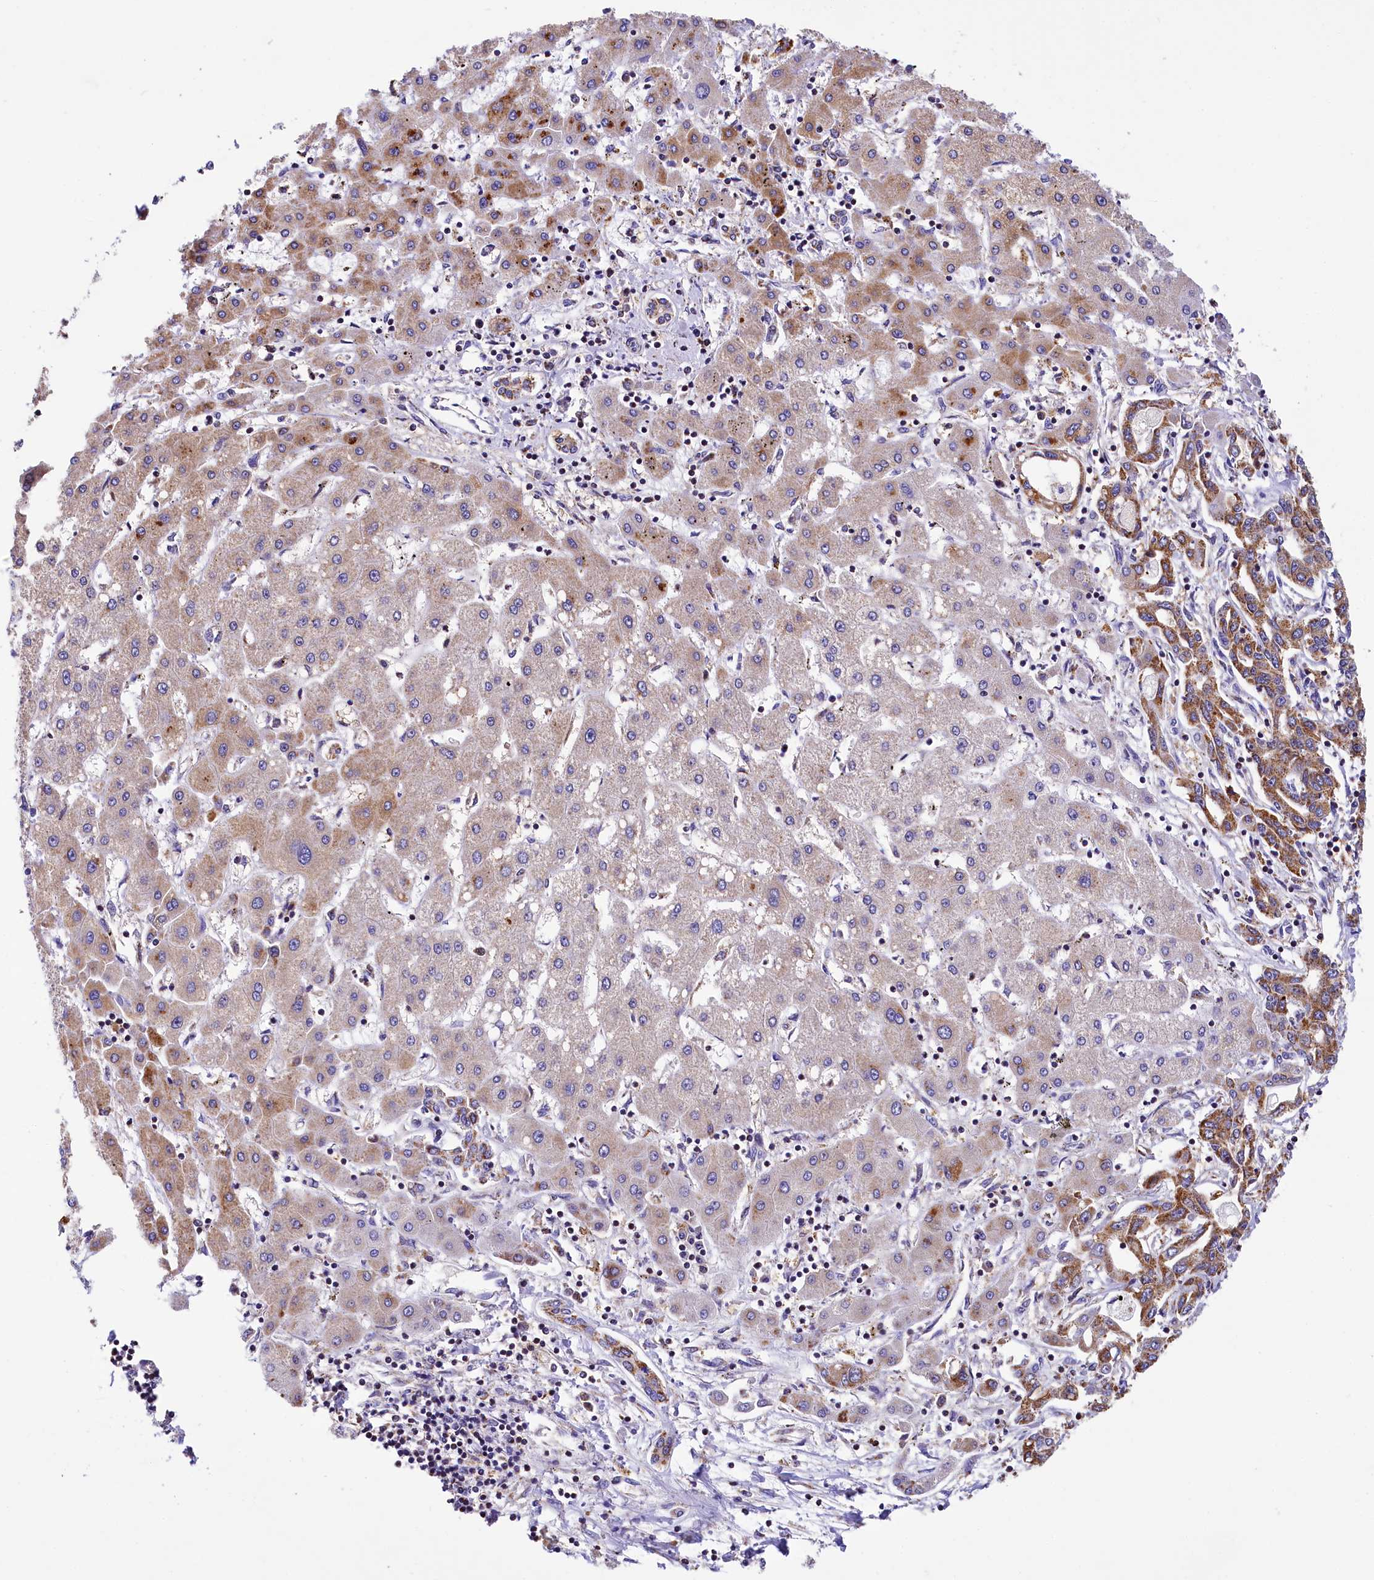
{"staining": {"intensity": "moderate", "quantity": ">75%", "location": "cytoplasmic/membranous"}, "tissue": "liver cancer", "cell_type": "Tumor cells", "image_type": "cancer", "snomed": [{"axis": "morphology", "description": "Cholangiocarcinoma"}, {"axis": "topography", "description": "Liver"}], "caption": "IHC staining of liver cholangiocarcinoma, which reveals medium levels of moderate cytoplasmic/membranous staining in about >75% of tumor cells indicating moderate cytoplasmic/membranous protein staining. The staining was performed using DAB (brown) for protein detection and nuclei were counterstained in hematoxylin (blue).", "gene": "TASOR2", "patient": {"sex": "male", "age": 59}}